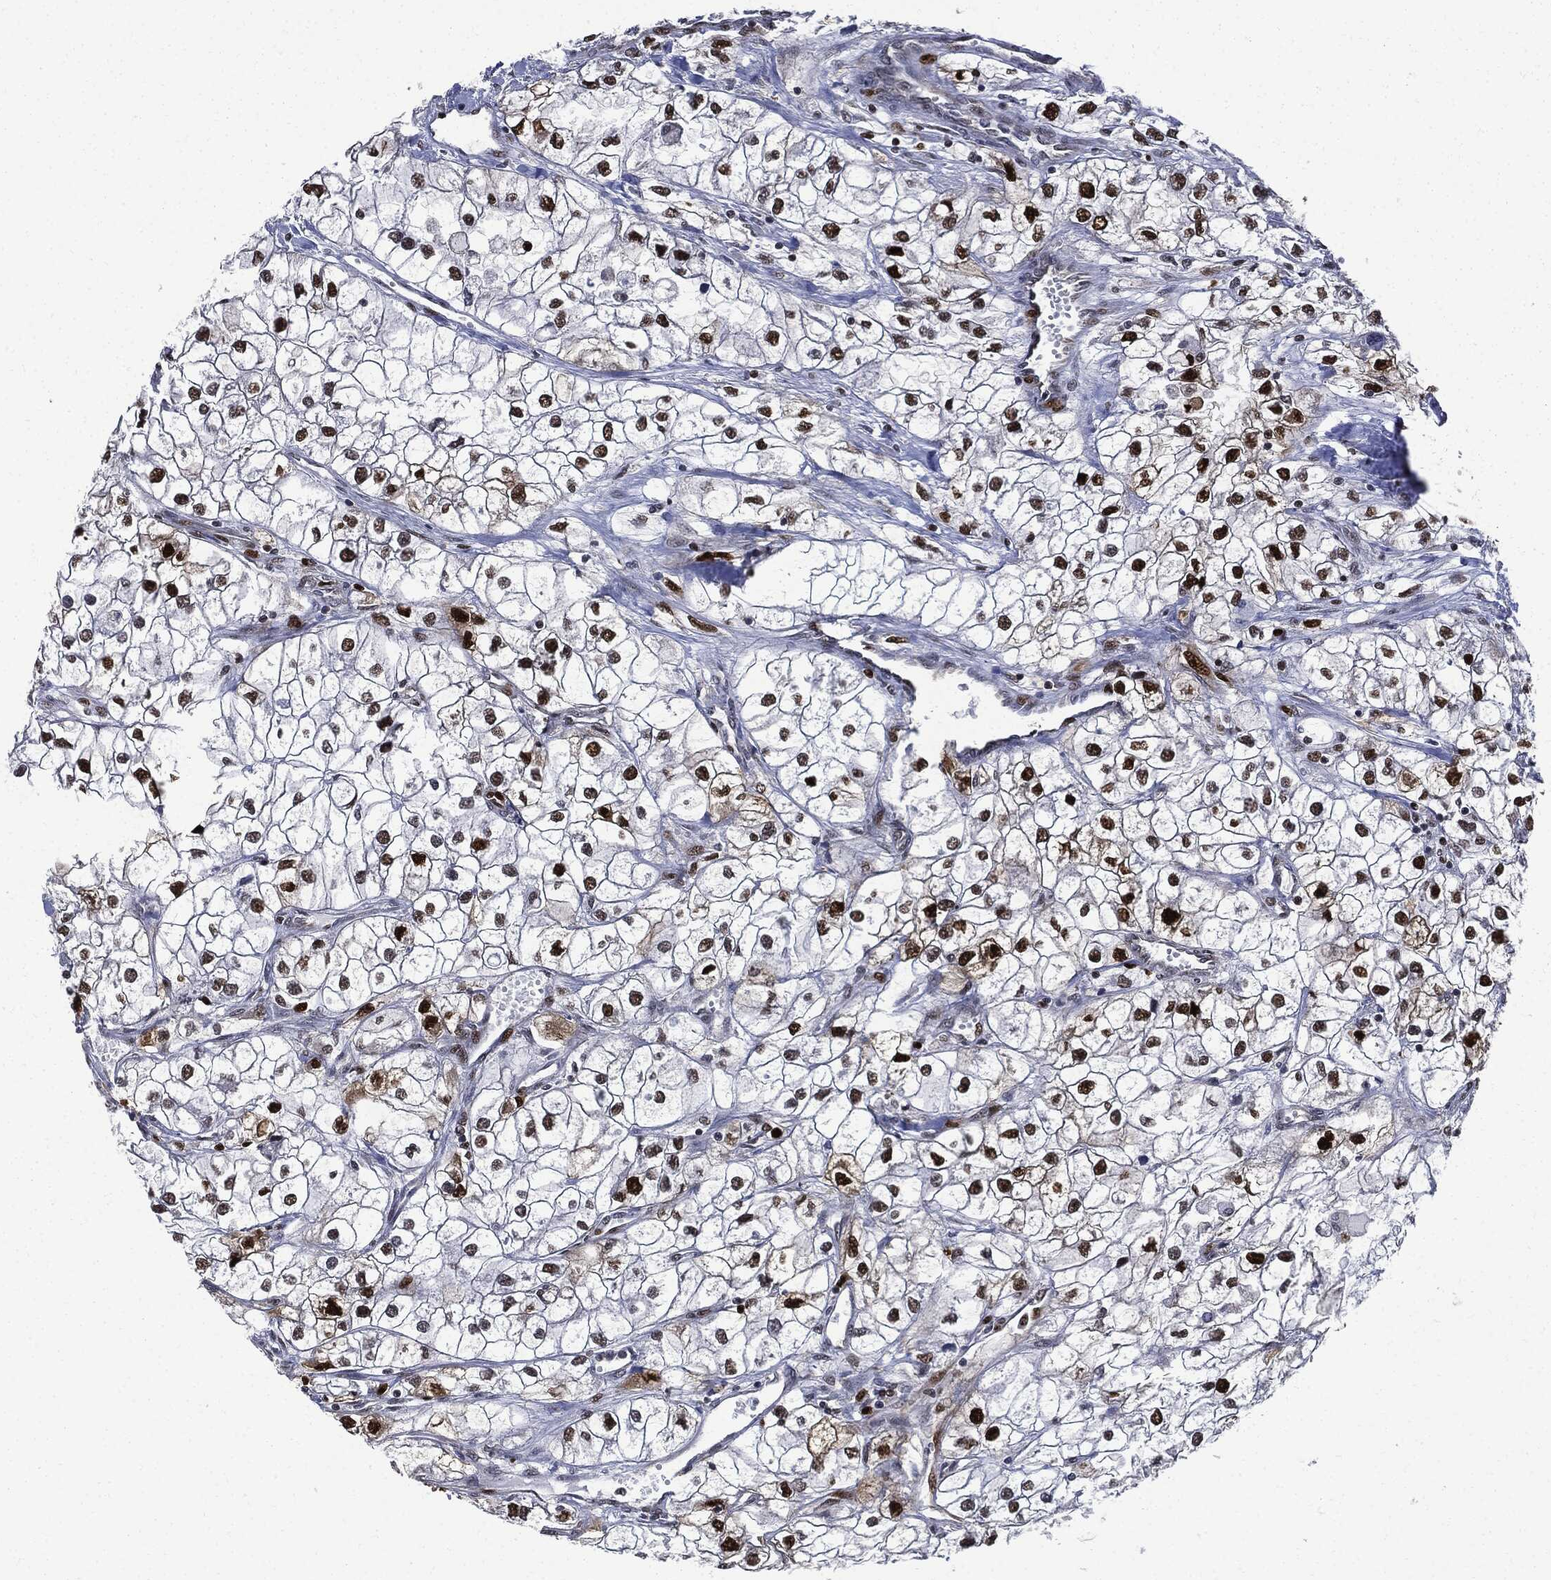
{"staining": {"intensity": "strong", "quantity": ">75%", "location": "nuclear"}, "tissue": "renal cancer", "cell_type": "Tumor cells", "image_type": "cancer", "snomed": [{"axis": "morphology", "description": "Adenocarcinoma, NOS"}, {"axis": "topography", "description": "Kidney"}], "caption": "Renal adenocarcinoma stained with DAB (3,3'-diaminobenzidine) IHC shows high levels of strong nuclear positivity in about >75% of tumor cells.", "gene": "PCNA", "patient": {"sex": "male", "age": 59}}